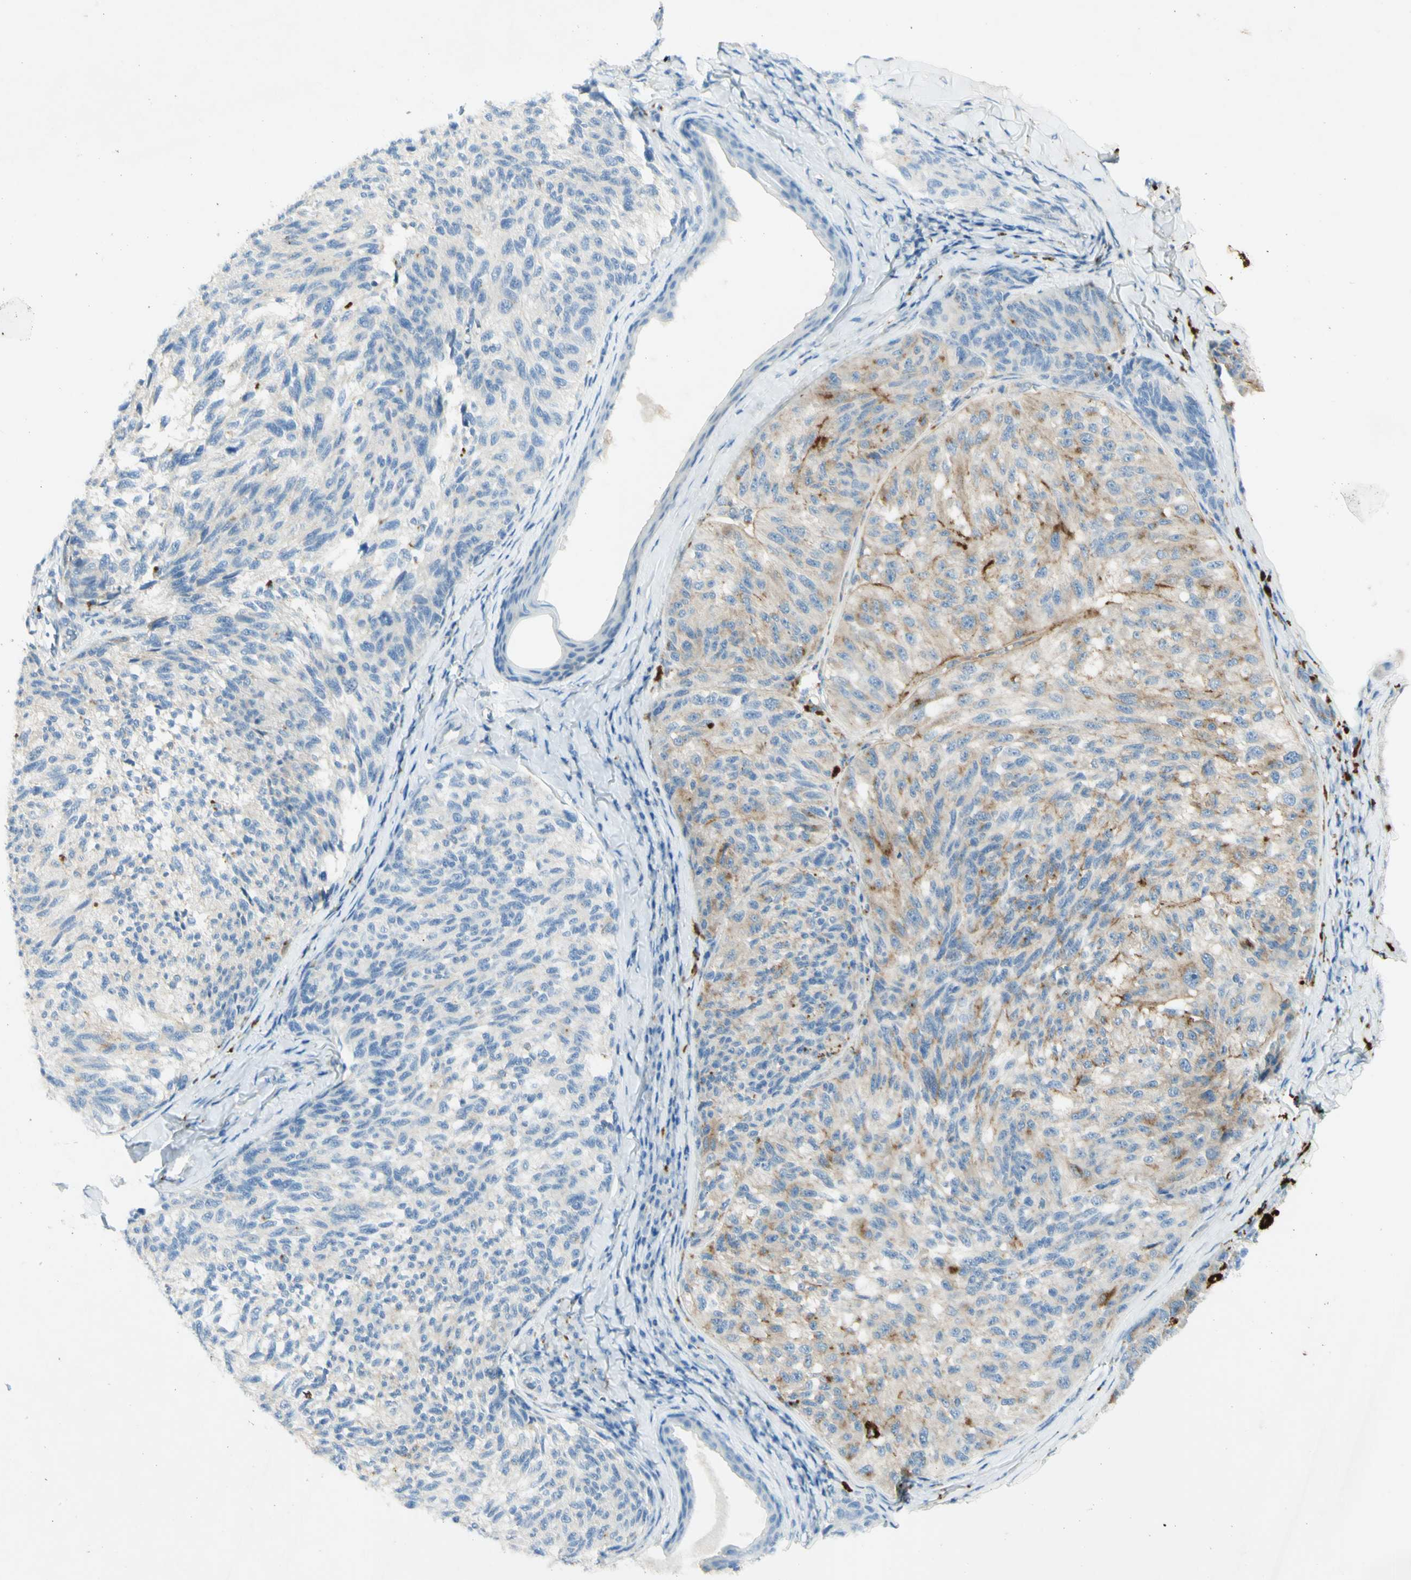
{"staining": {"intensity": "weak", "quantity": ">75%", "location": "cytoplasmic/membranous"}, "tissue": "melanoma", "cell_type": "Tumor cells", "image_type": "cancer", "snomed": [{"axis": "morphology", "description": "Malignant melanoma, NOS"}, {"axis": "topography", "description": "Skin"}], "caption": "Immunohistochemical staining of human malignant melanoma reveals low levels of weak cytoplasmic/membranous protein staining in about >75% of tumor cells.", "gene": "GDF15", "patient": {"sex": "female", "age": 73}}